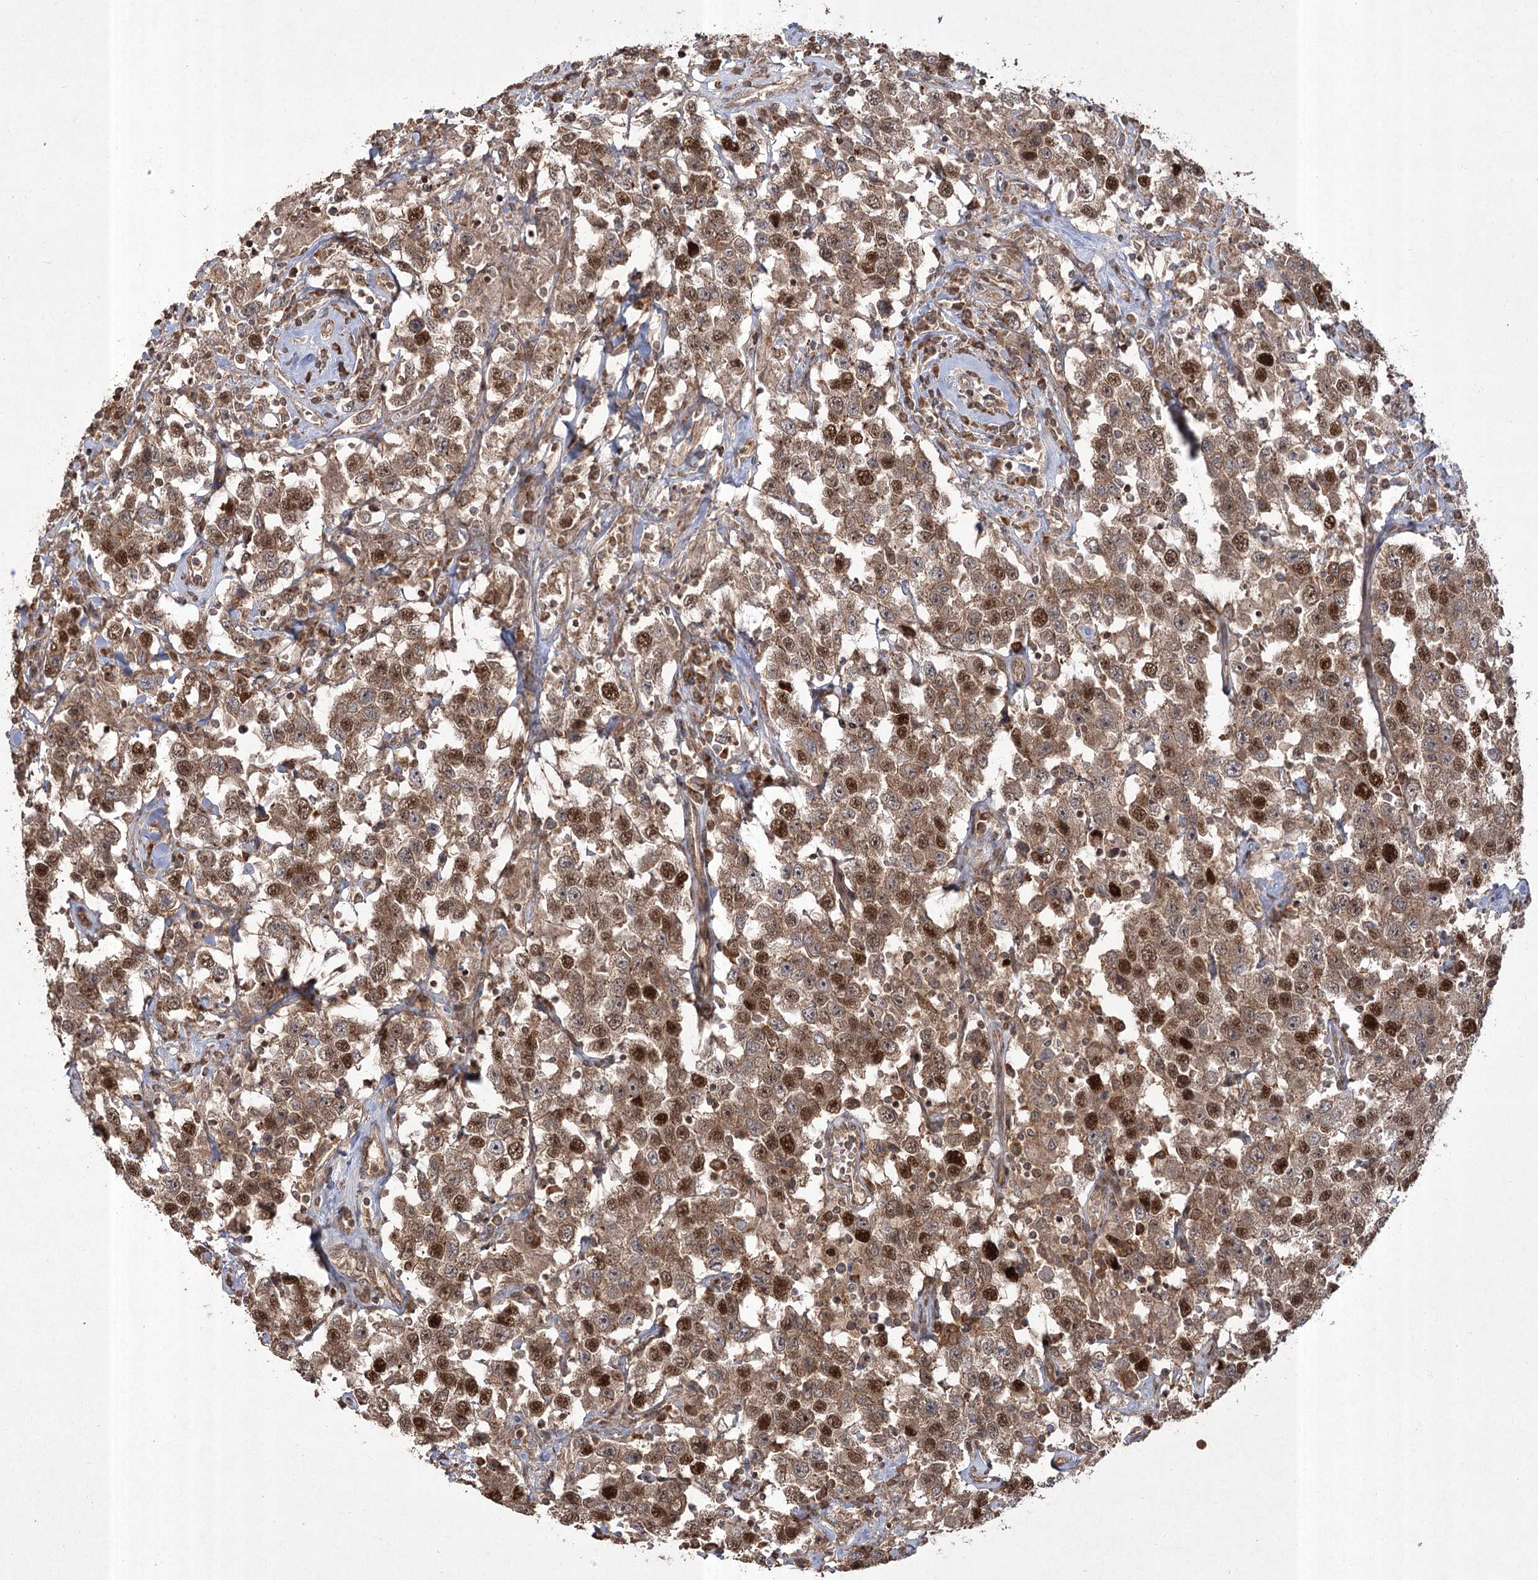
{"staining": {"intensity": "strong", "quantity": ">75%", "location": "cytoplasmic/membranous,nuclear"}, "tissue": "testis cancer", "cell_type": "Tumor cells", "image_type": "cancer", "snomed": [{"axis": "morphology", "description": "Seminoma, NOS"}, {"axis": "topography", "description": "Testis"}], "caption": "Seminoma (testis) stained with a brown dye displays strong cytoplasmic/membranous and nuclear positive expression in about >75% of tumor cells.", "gene": "CPLANE1", "patient": {"sex": "male", "age": 41}}